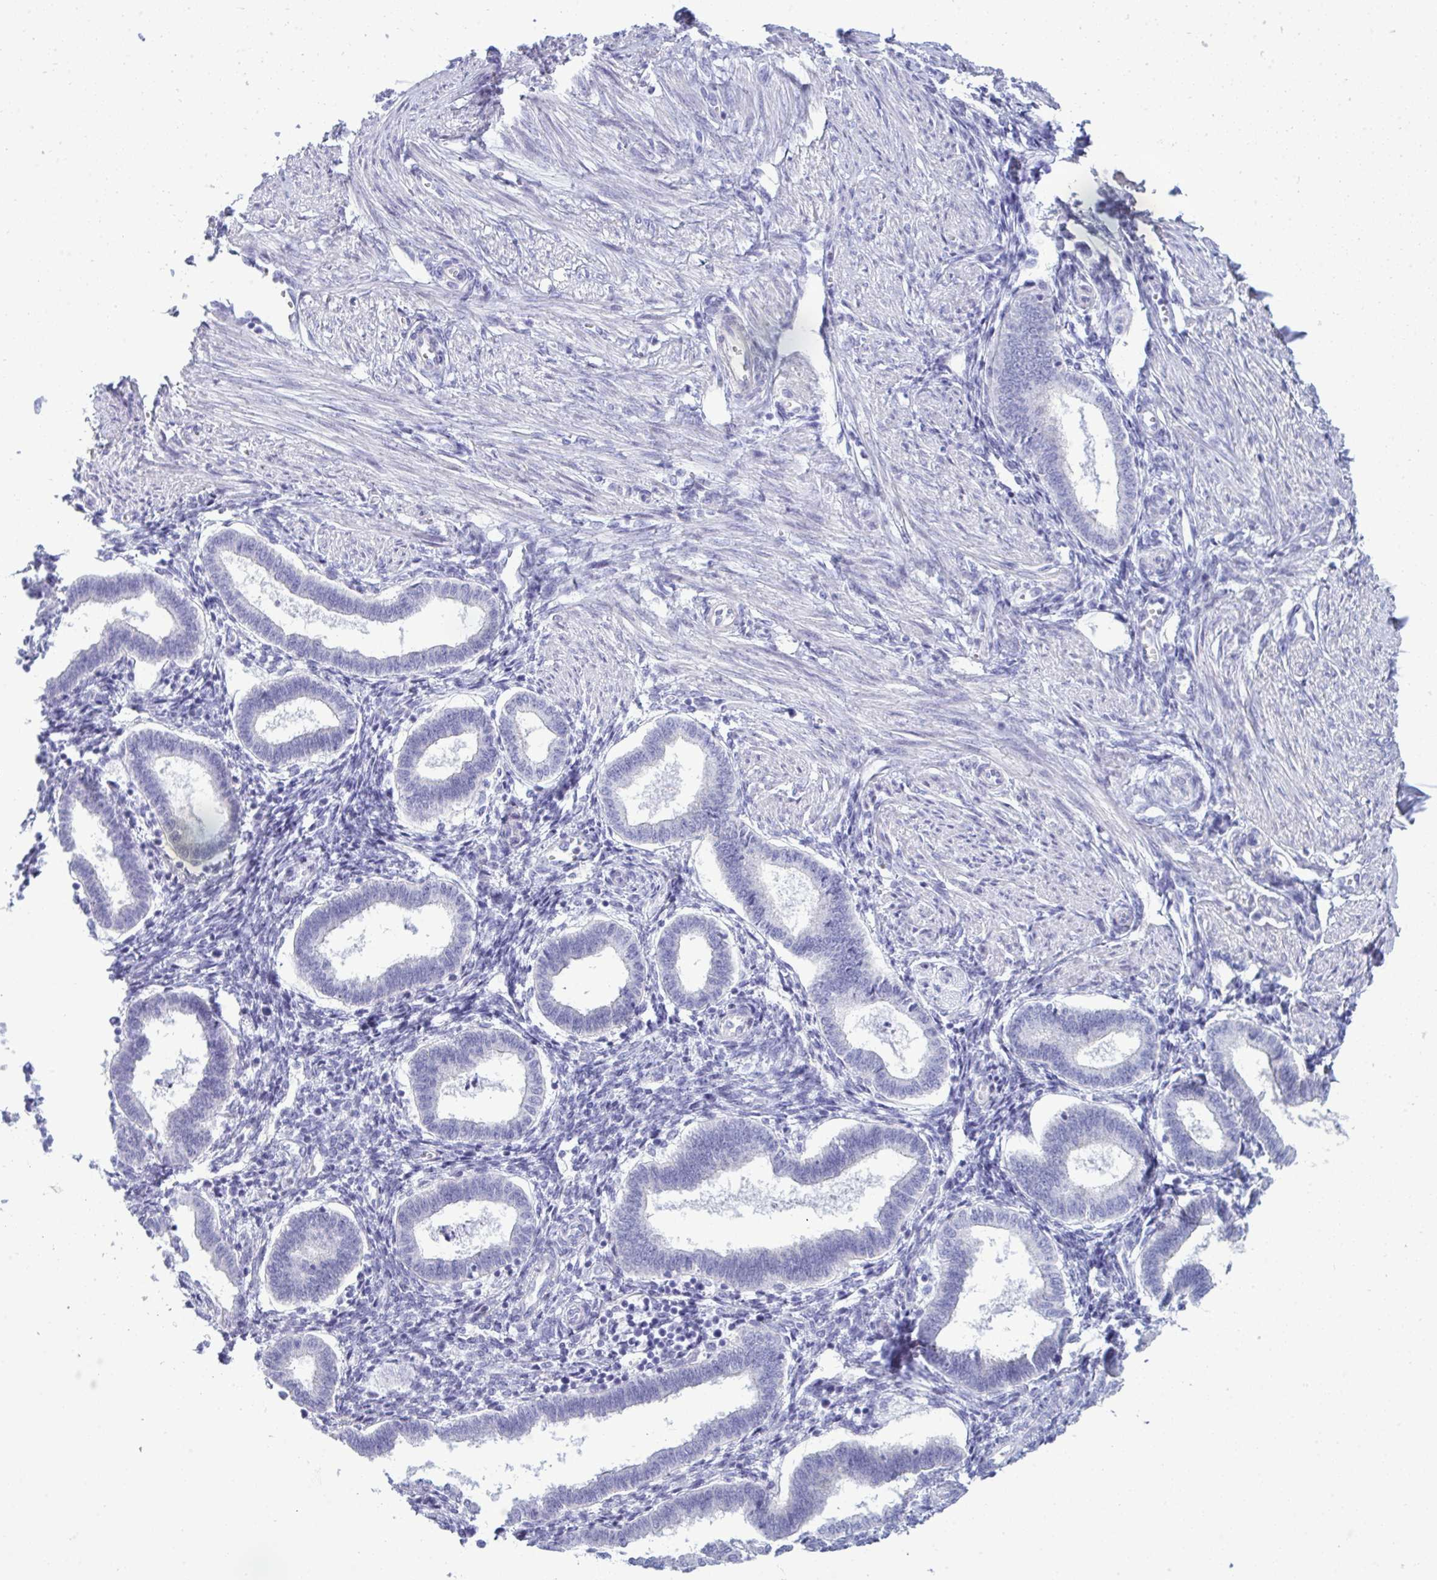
{"staining": {"intensity": "moderate", "quantity": "<25%", "location": "cytoplasmic/membranous"}, "tissue": "endometrium", "cell_type": "Cells in endometrial stroma", "image_type": "normal", "snomed": [{"axis": "morphology", "description": "Normal tissue, NOS"}, {"axis": "topography", "description": "Endometrium"}], "caption": "The photomicrograph shows a brown stain indicating the presence of a protein in the cytoplasmic/membranous of cells in endometrial stroma in endometrium. The protein is stained brown, and the nuclei are stained in blue (DAB IHC with brightfield microscopy, high magnification).", "gene": "MYH10", "patient": {"sex": "female", "age": 24}}